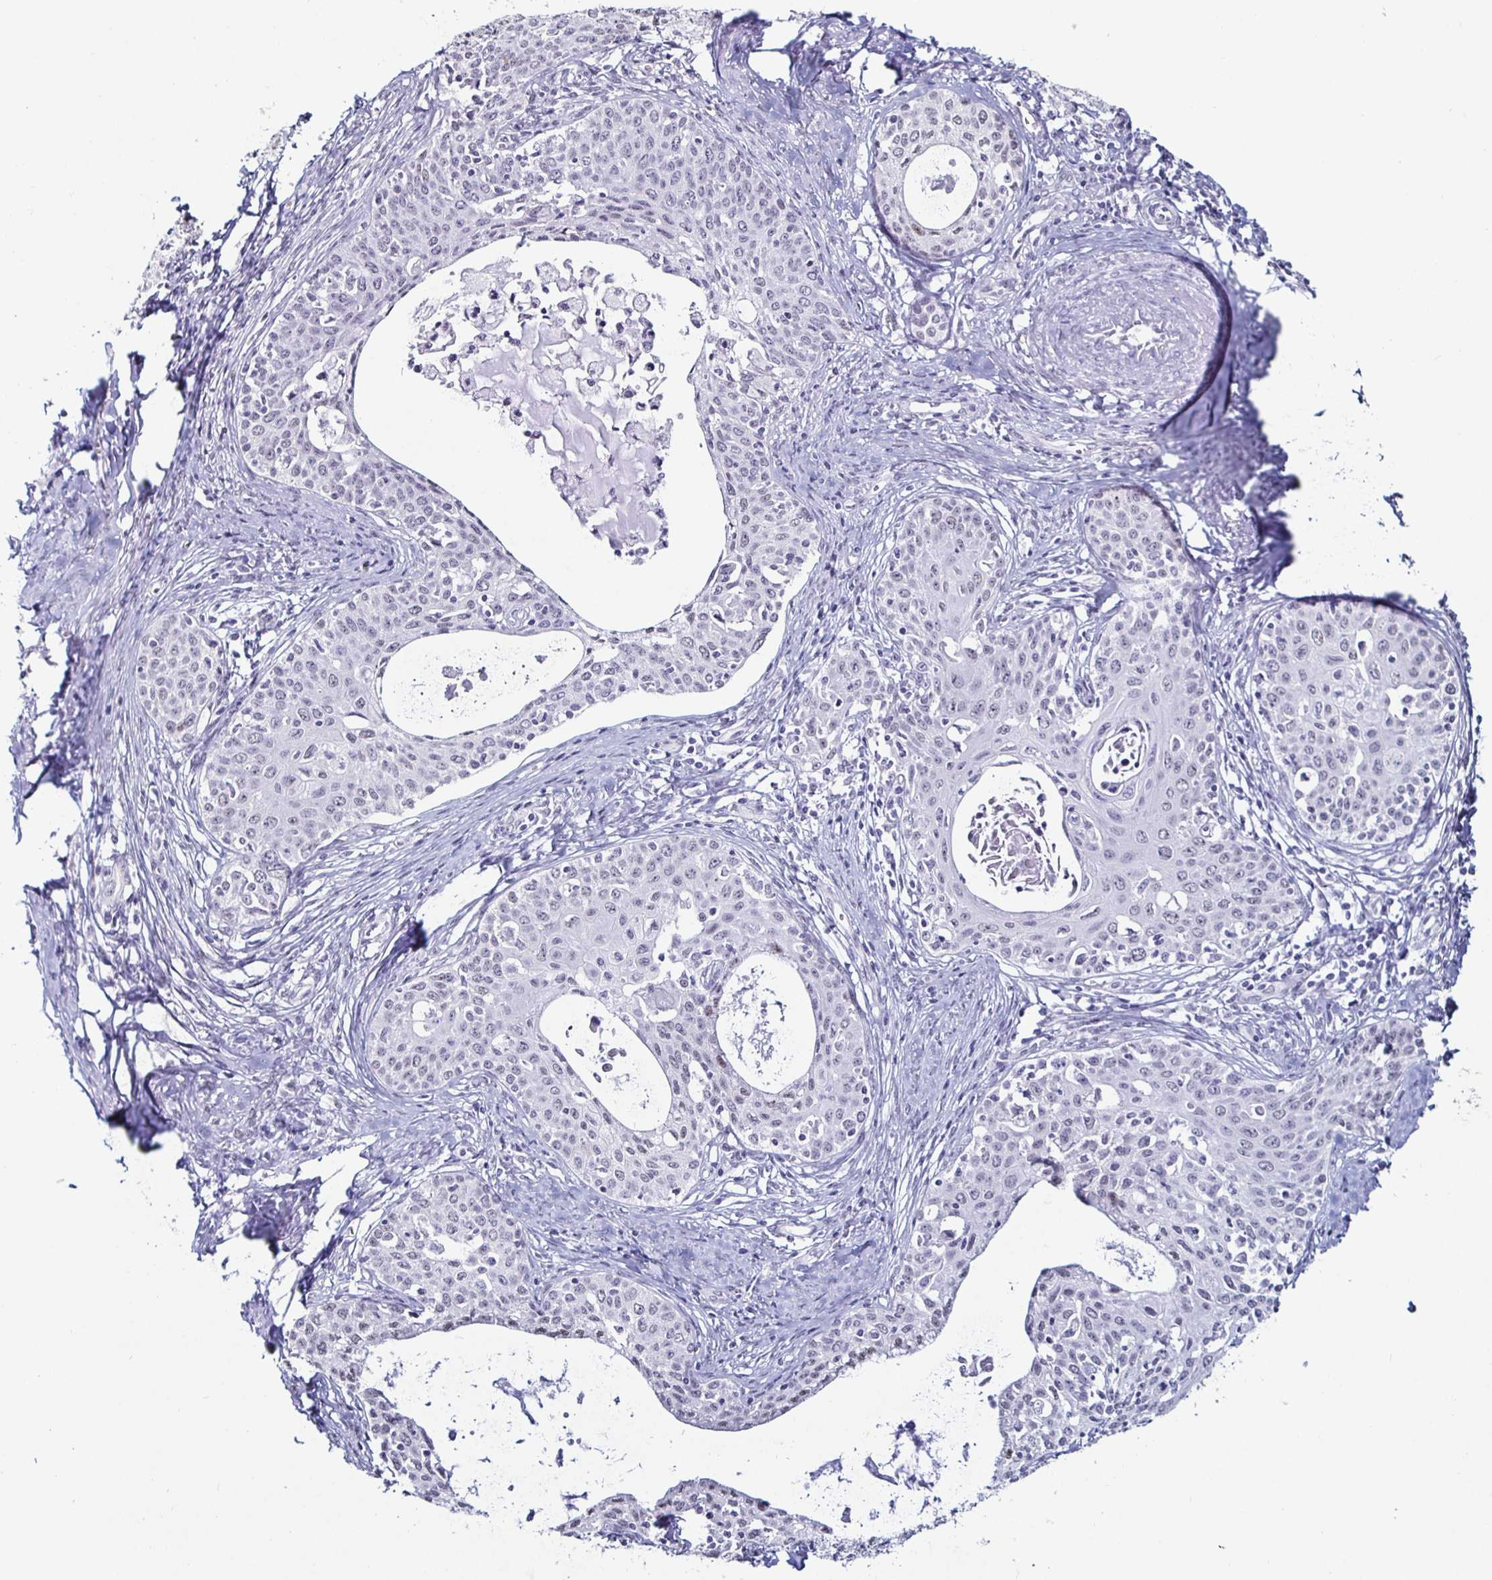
{"staining": {"intensity": "negative", "quantity": "none", "location": "none"}, "tissue": "cervical cancer", "cell_type": "Tumor cells", "image_type": "cancer", "snomed": [{"axis": "morphology", "description": "Squamous cell carcinoma, NOS"}, {"axis": "morphology", "description": "Adenocarcinoma, NOS"}, {"axis": "topography", "description": "Cervix"}], "caption": "Tumor cells show no significant protein expression in squamous cell carcinoma (cervical). (Stains: DAB (3,3'-diaminobenzidine) IHC with hematoxylin counter stain, Microscopy: brightfield microscopy at high magnification).", "gene": "DDX39B", "patient": {"sex": "female", "age": 52}}